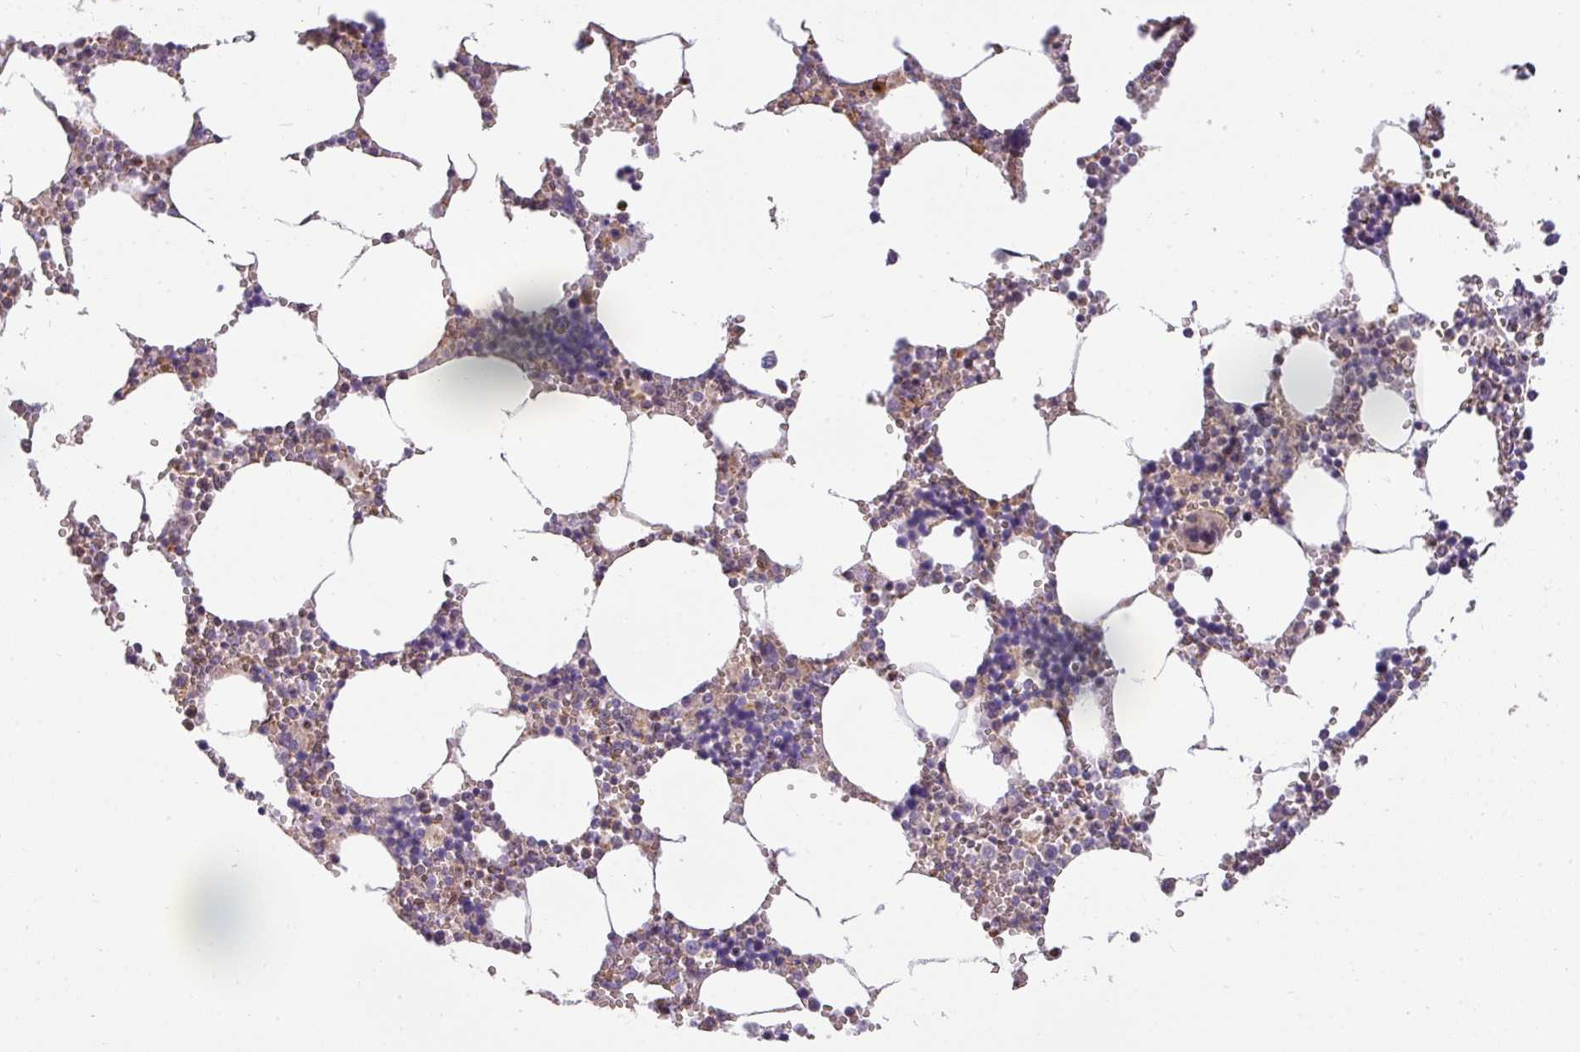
{"staining": {"intensity": "weak", "quantity": "<25%", "location": "cytoplasmic/membranous,nuclear"}, "tissue": "bone marrow", "cell_type": "Hematopoietic cells", "image_type": "normal", "snomed": [{"axis": "morphology", "description": "Normal tissue, NOS"}, {"axis": "topography", "description": "Bone marrow"}], "caption": "An immunohistochemistry (IHC) micrograph of benign bone marrow is shown. There is no staining in hematopoietic cells of bone marrow.", "gene": "ZNF835", "patient": {"sex": "male", "age": 54}}